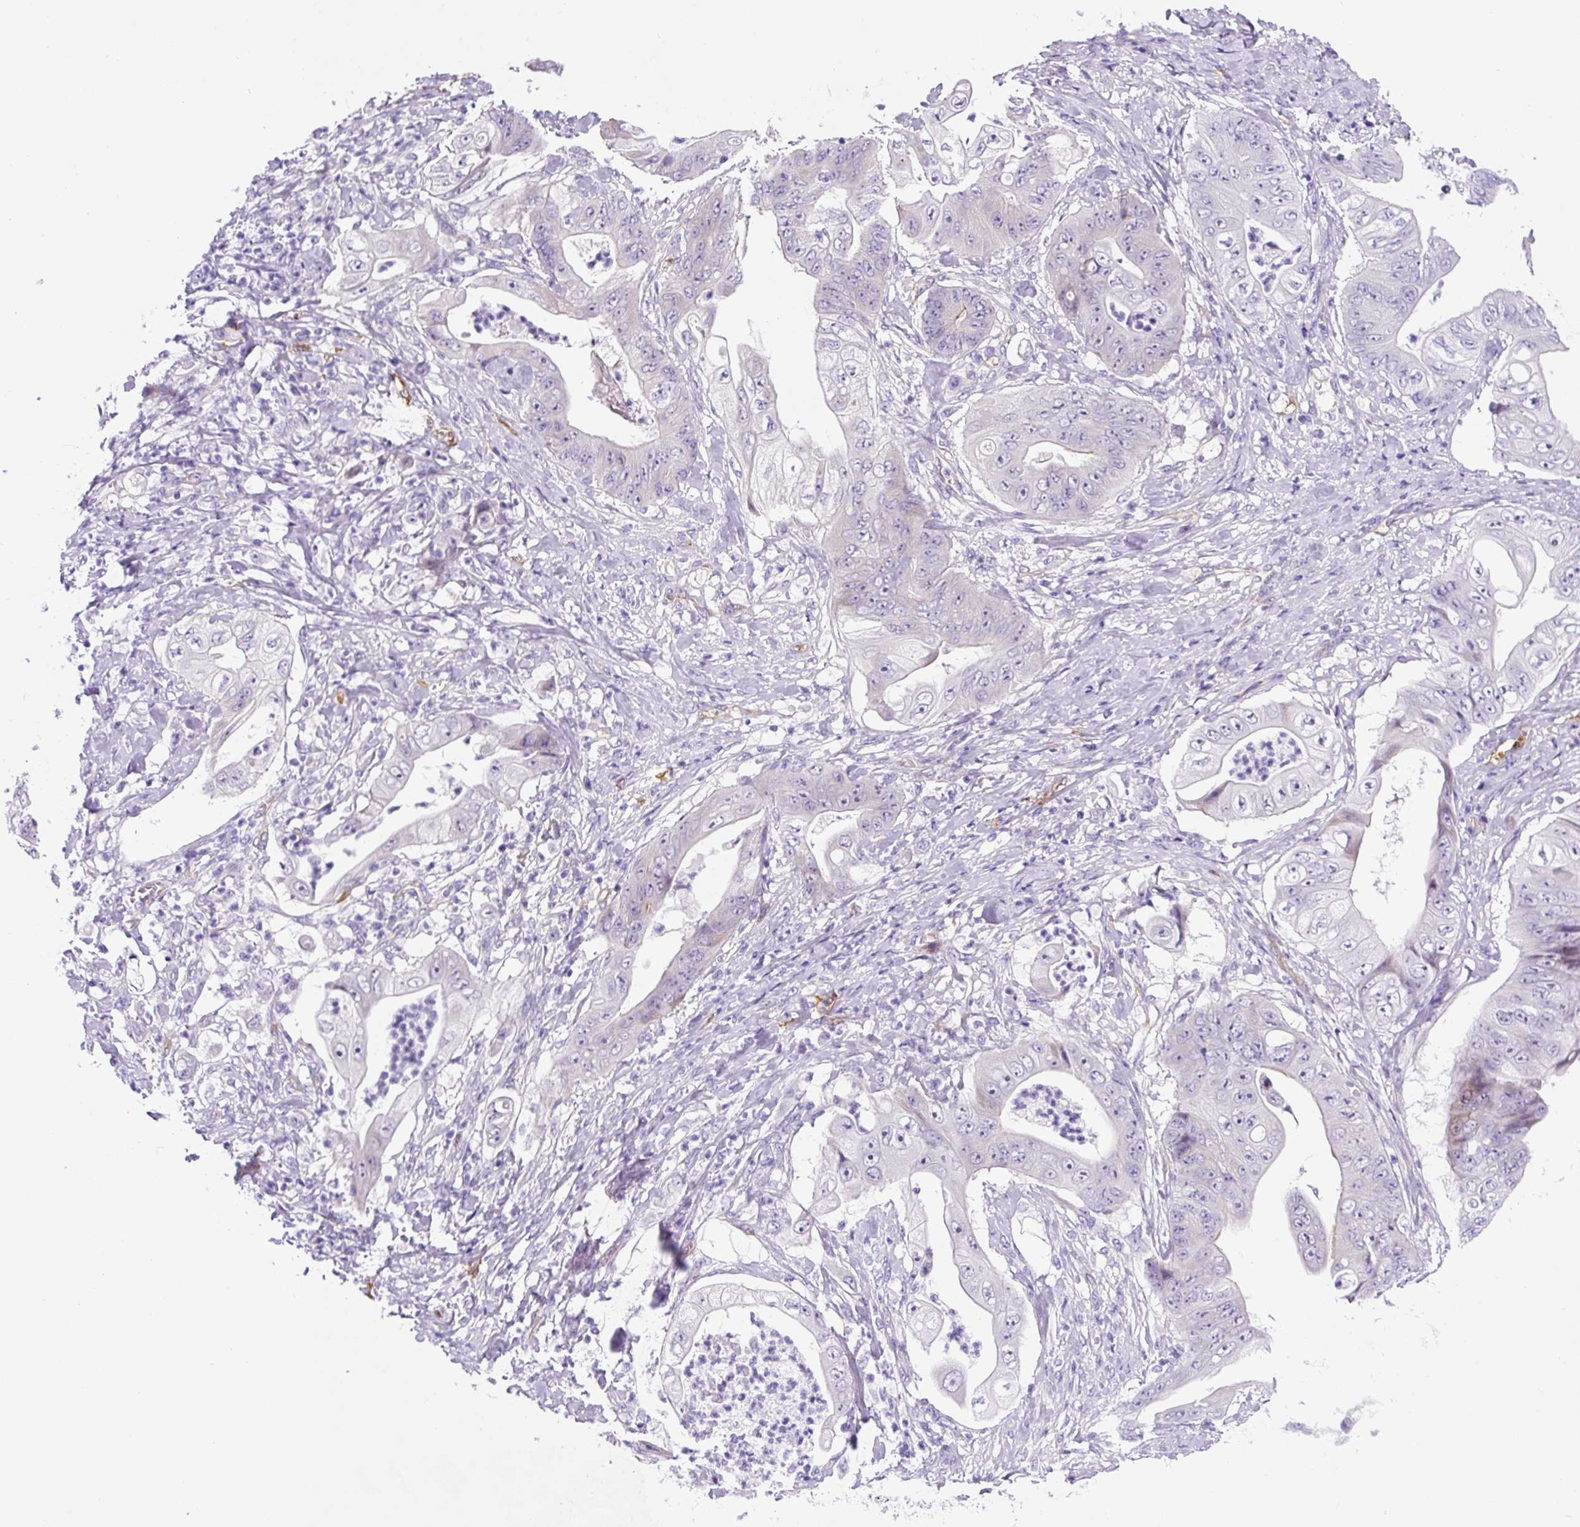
{"staining": {"intensity": "negative", "quantity": "none", "location": "none"}, "tissue": "stomach cancer", "cell_type": "Tumor cells", "image_type": "cancer", "snomed": [{"axis": "morphology", "description": "Adenocarcinoma, NOS"}, {"axis": "topography", "description": "Stomach"}], "caption": "A high-resolution photomicrograph shows immunohistochemistry staining of stomach cancer (adenocarcinoma), which exhibits no significant staining in tumor cells. The staining was performed using DAB (3,3'-diaminobenzidine) to visualize the protein expression in brown, while the nuclei were stained in blue with hematoxylin (Magnification: 20x).", "gene": "ASB4", "patient": {"sex": "female", "age": 73}}